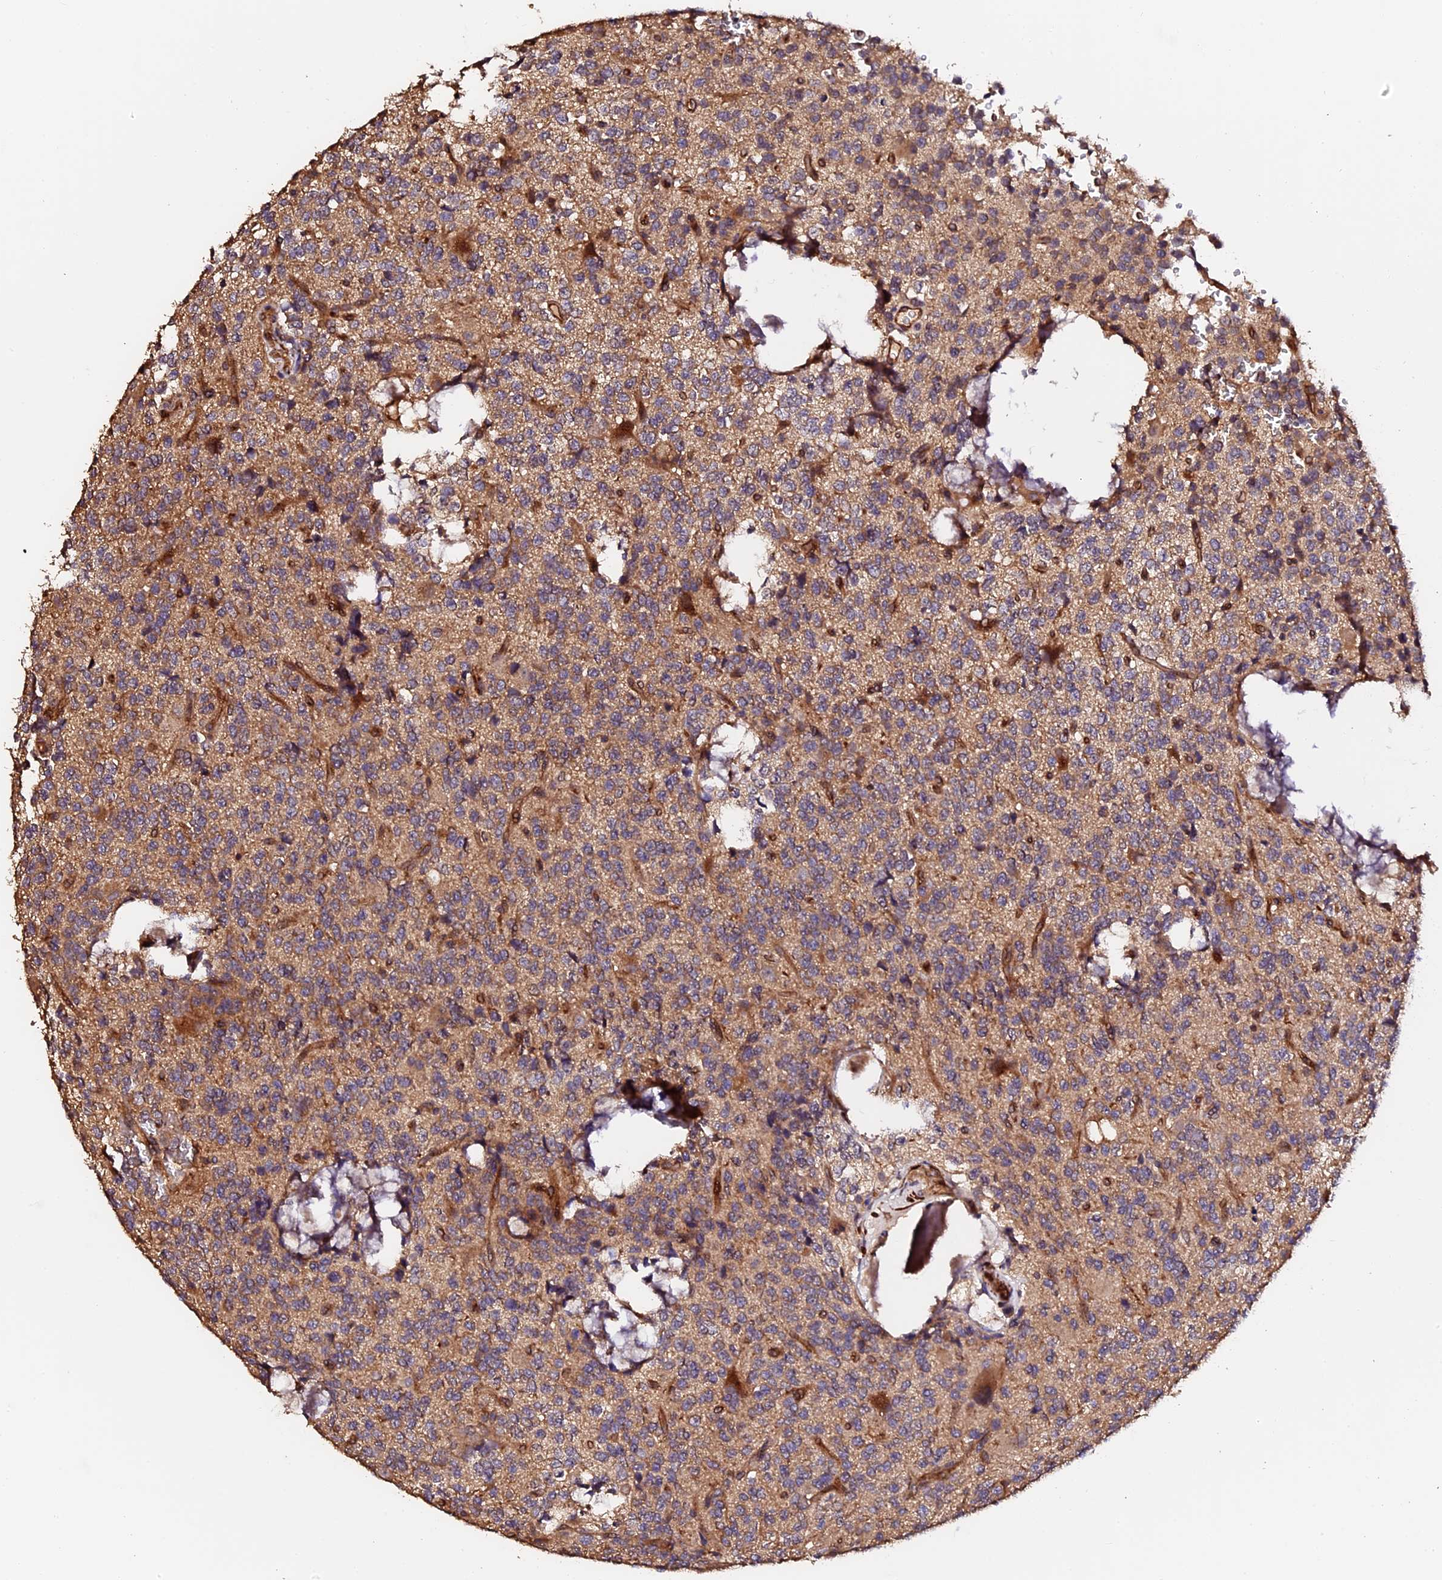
{"staining": {"intensity": "weak", "quantity": "25%-75%", "location": "cytoplasmic/membranous"}, "tissue": "glioma", "cell_type": "Tumor cells", "image_type": "cancer", "snomed": [{"axis": "morphology", "description": "Glioma, malignant, High grade"}, {"axis": "topography", "description": "Brain"}], "caption": "Immunohistochemistry of glioma demonstrates low levels of weak cytoplasmic/membranous expression in approximately 25%-75% of tumor cells. (brown staining indicates protein expression, while blue staining denotes nuclei).", "gene": "TDO2", "patient": {"sex": "female", "age": 62}}